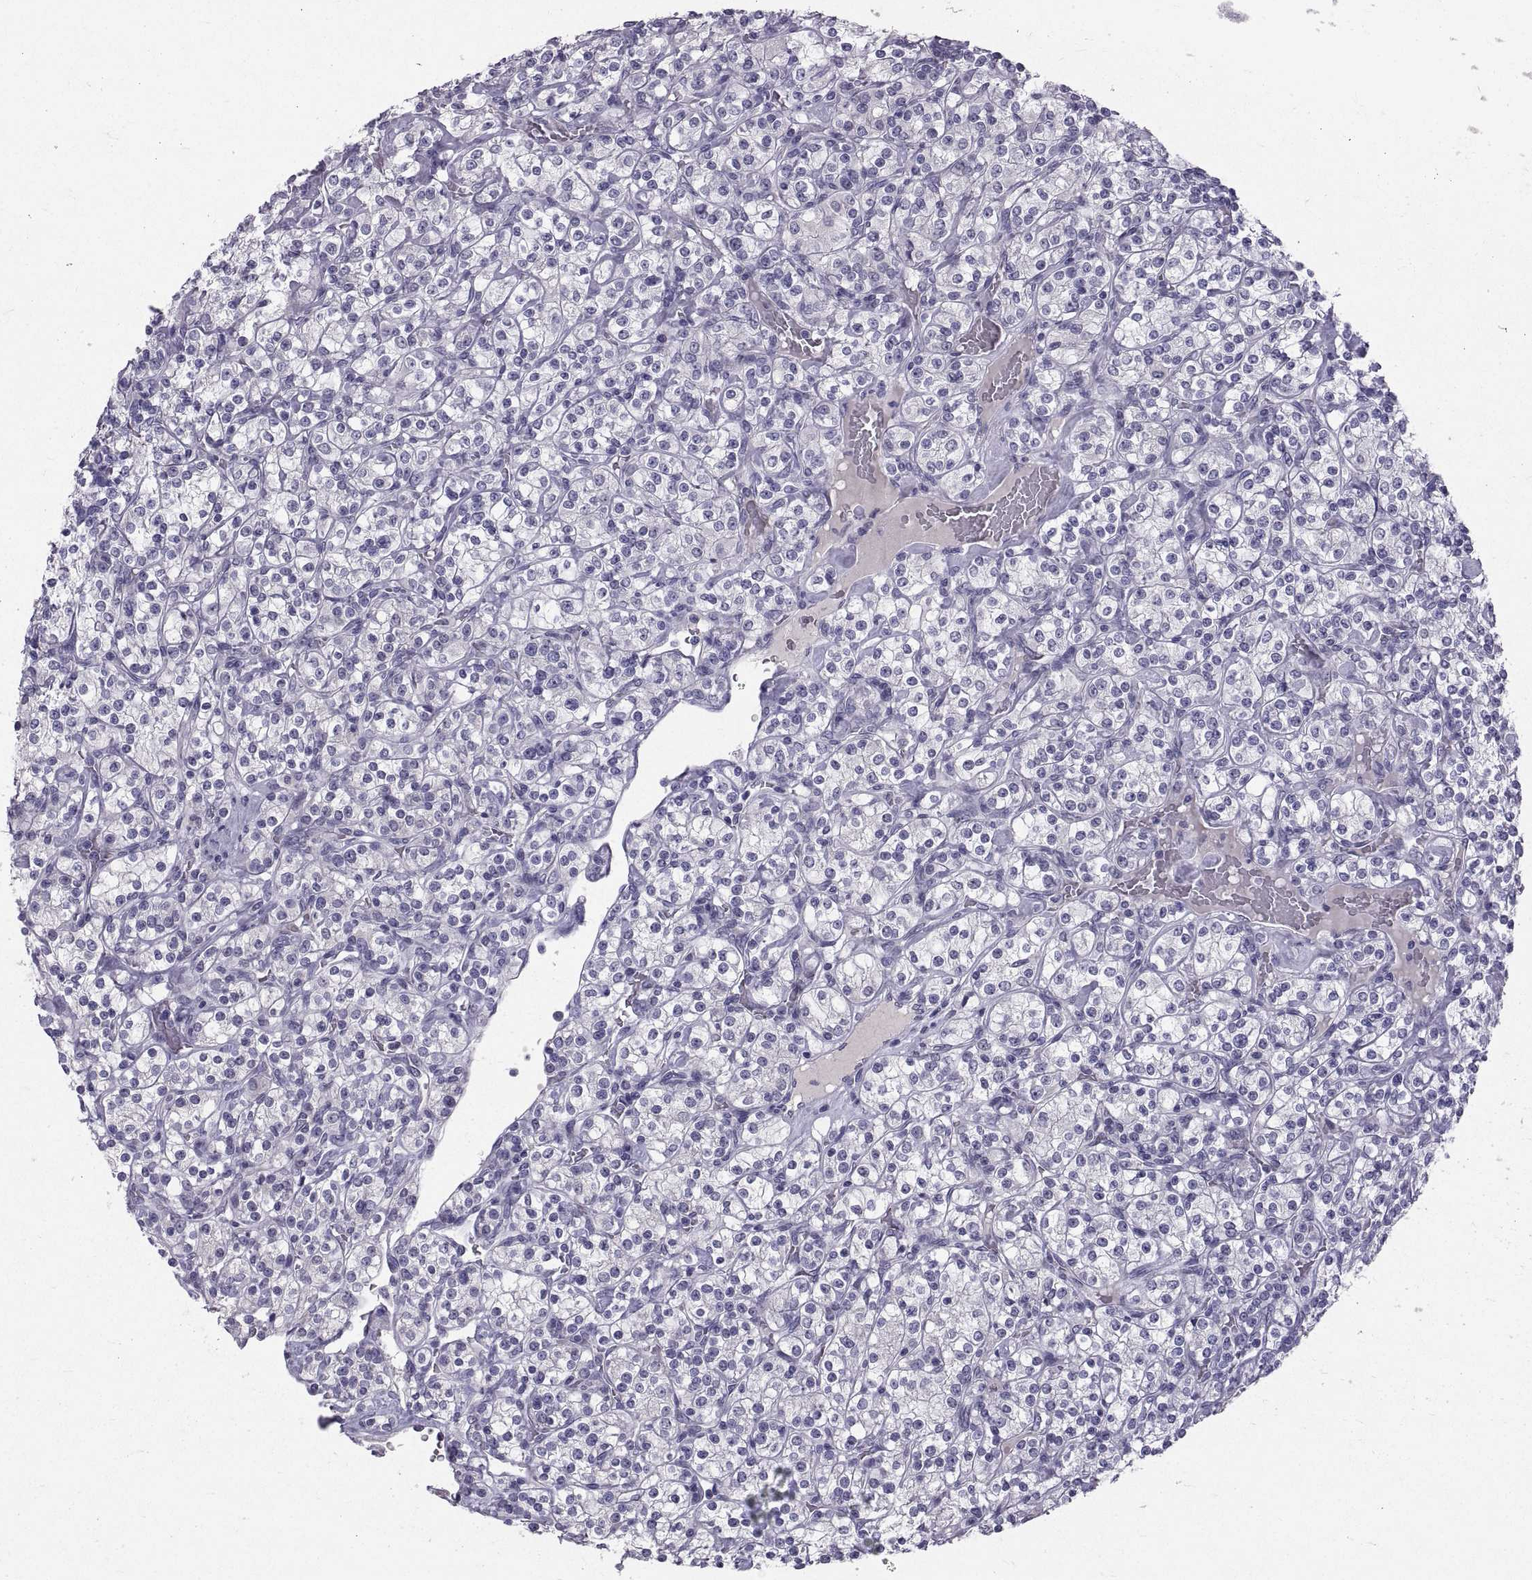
{"staining": {"intensity": "negative", "quantity": "none", "location": "none"}, "tissue": "renal cancer", "cell_type": "Tumor cells", "image_type": "cancer", "snomed": [{"axis": "morphology", "description": "Adenocarcinoma, NOS"}, {"axis": "topography", "description": "Kidney"}], "caption": "This is a image of IHC staining of adenocarcinoma (renal), which shows no staining in tumor cells.", "gene": "PTN", "patient": {"sex": "male", "age": 77}}